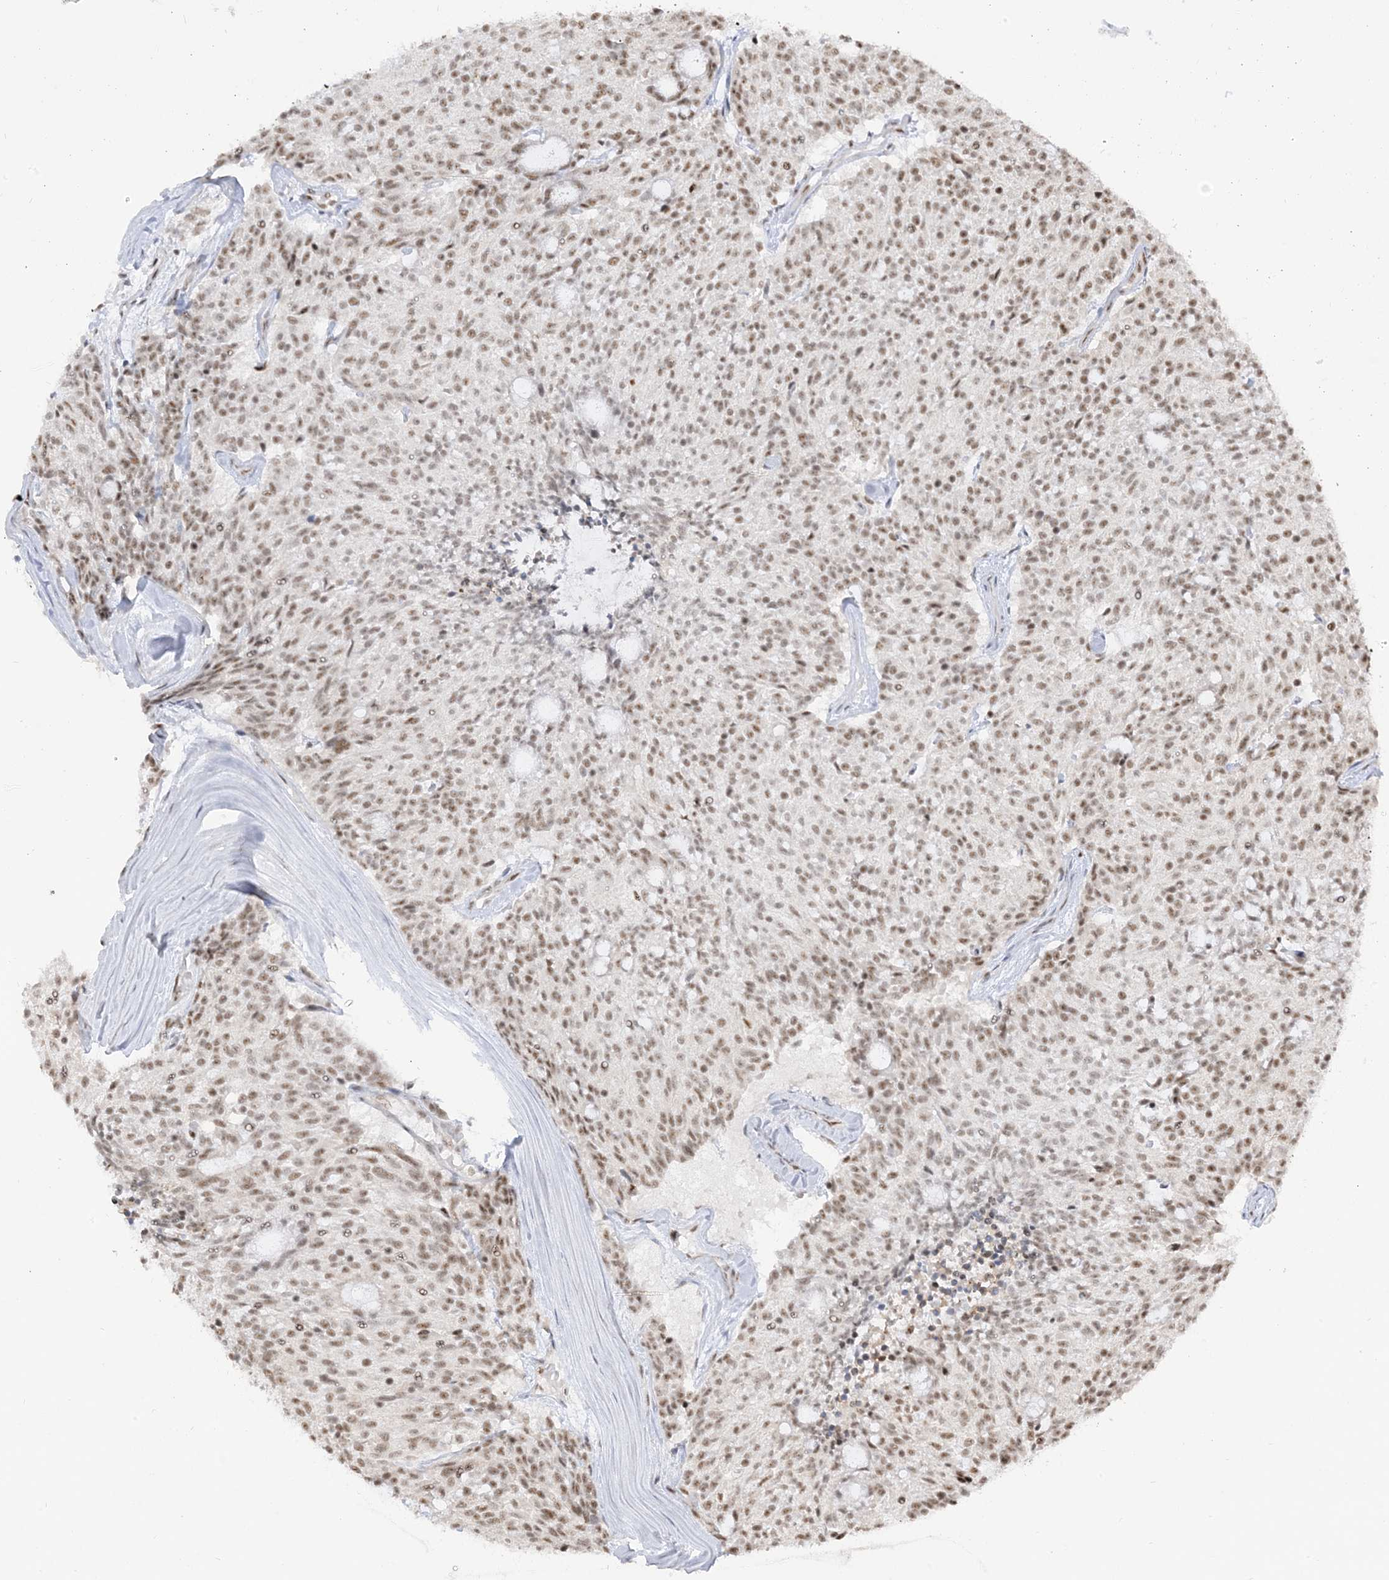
{"staining": {"intensity": "moderate", "quantity": ">75%", "location": "nuclear"}, "tissue": "carcinoid", "cell_type": "Tumor cells", "image_type": "cancer", "snomed": [{"axis": "morphology", "description": "Carcinoid, malignant, NOS"}, {"axis": "topography", "description": "Pancreas"}], "caption": "A high-resolution micrograph shows IHC staining of carcinoid, which displays moderate nuclear positivity in approximately >75% of tumor cells. (Stains: DAB in brown, nuclei in blue, Microscopy: brightfield microscopy at high magnification).", "gene": "ARGLU1", "patient": {"sex": "female", "age": 54}}